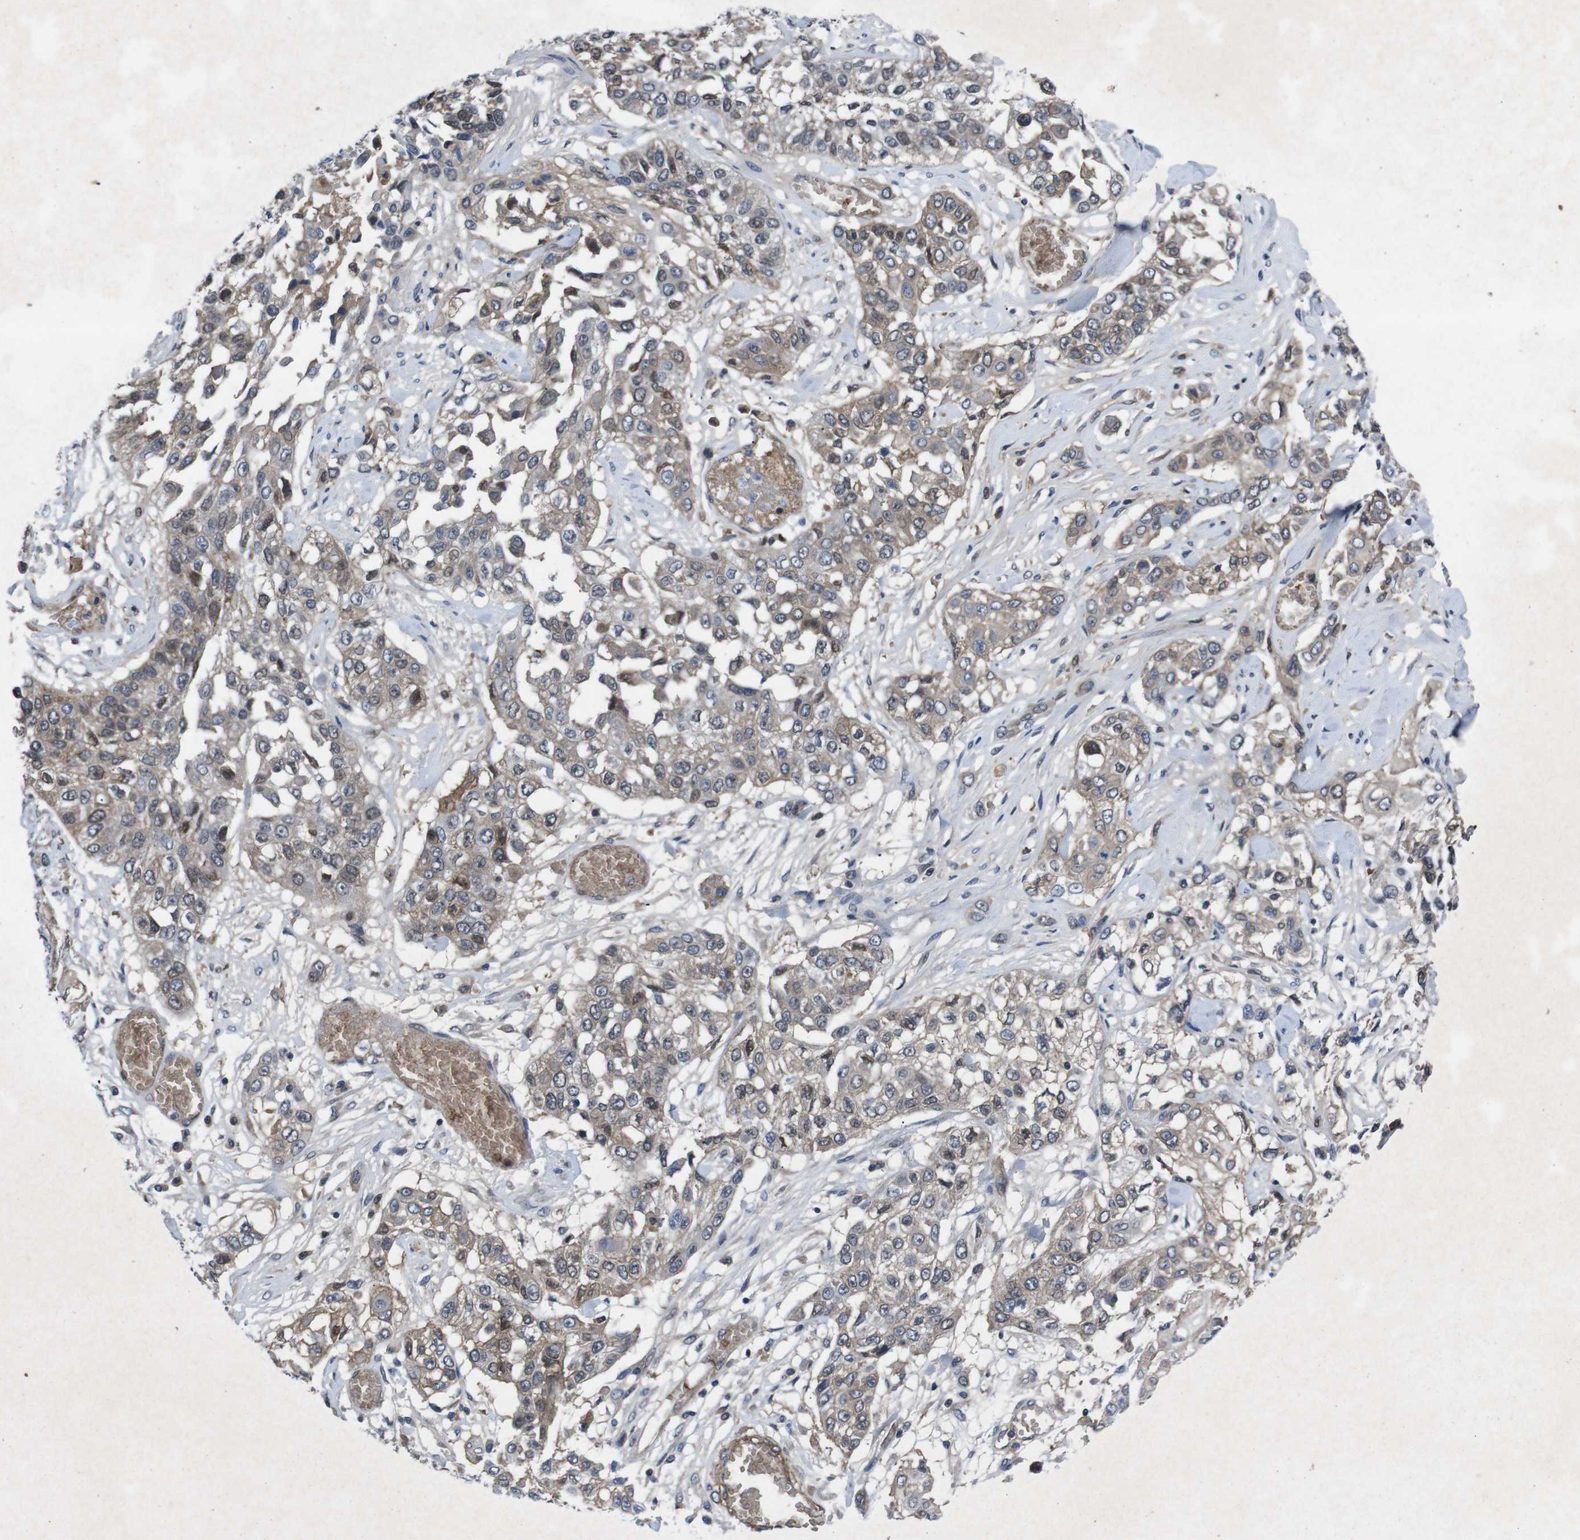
{"staining": {"intensity": "weak", "quantity": "25%-75%", "location": "cytoplasmic/membranous,nuclear"}, "tissue": "lung cancer", "cell_type": "Tumor cells", "image_type": "cancer", "snomed": [{"axis": "morphology", "description": "Squamous cell carcinoma, NOS"}, {"axis": "topography", "description": "Lung"}], "caption": "DAB immunohistochemical staining of human lung cancer (squamous cell carcinoma) shows weak cytoplasmic/membranous and nuclear protein expression in approximately 25%-75% of tumor cells. Nuclei are stained in blue.", "gene": "SPTB", "patient": {"sex": "male", "age": 71}}